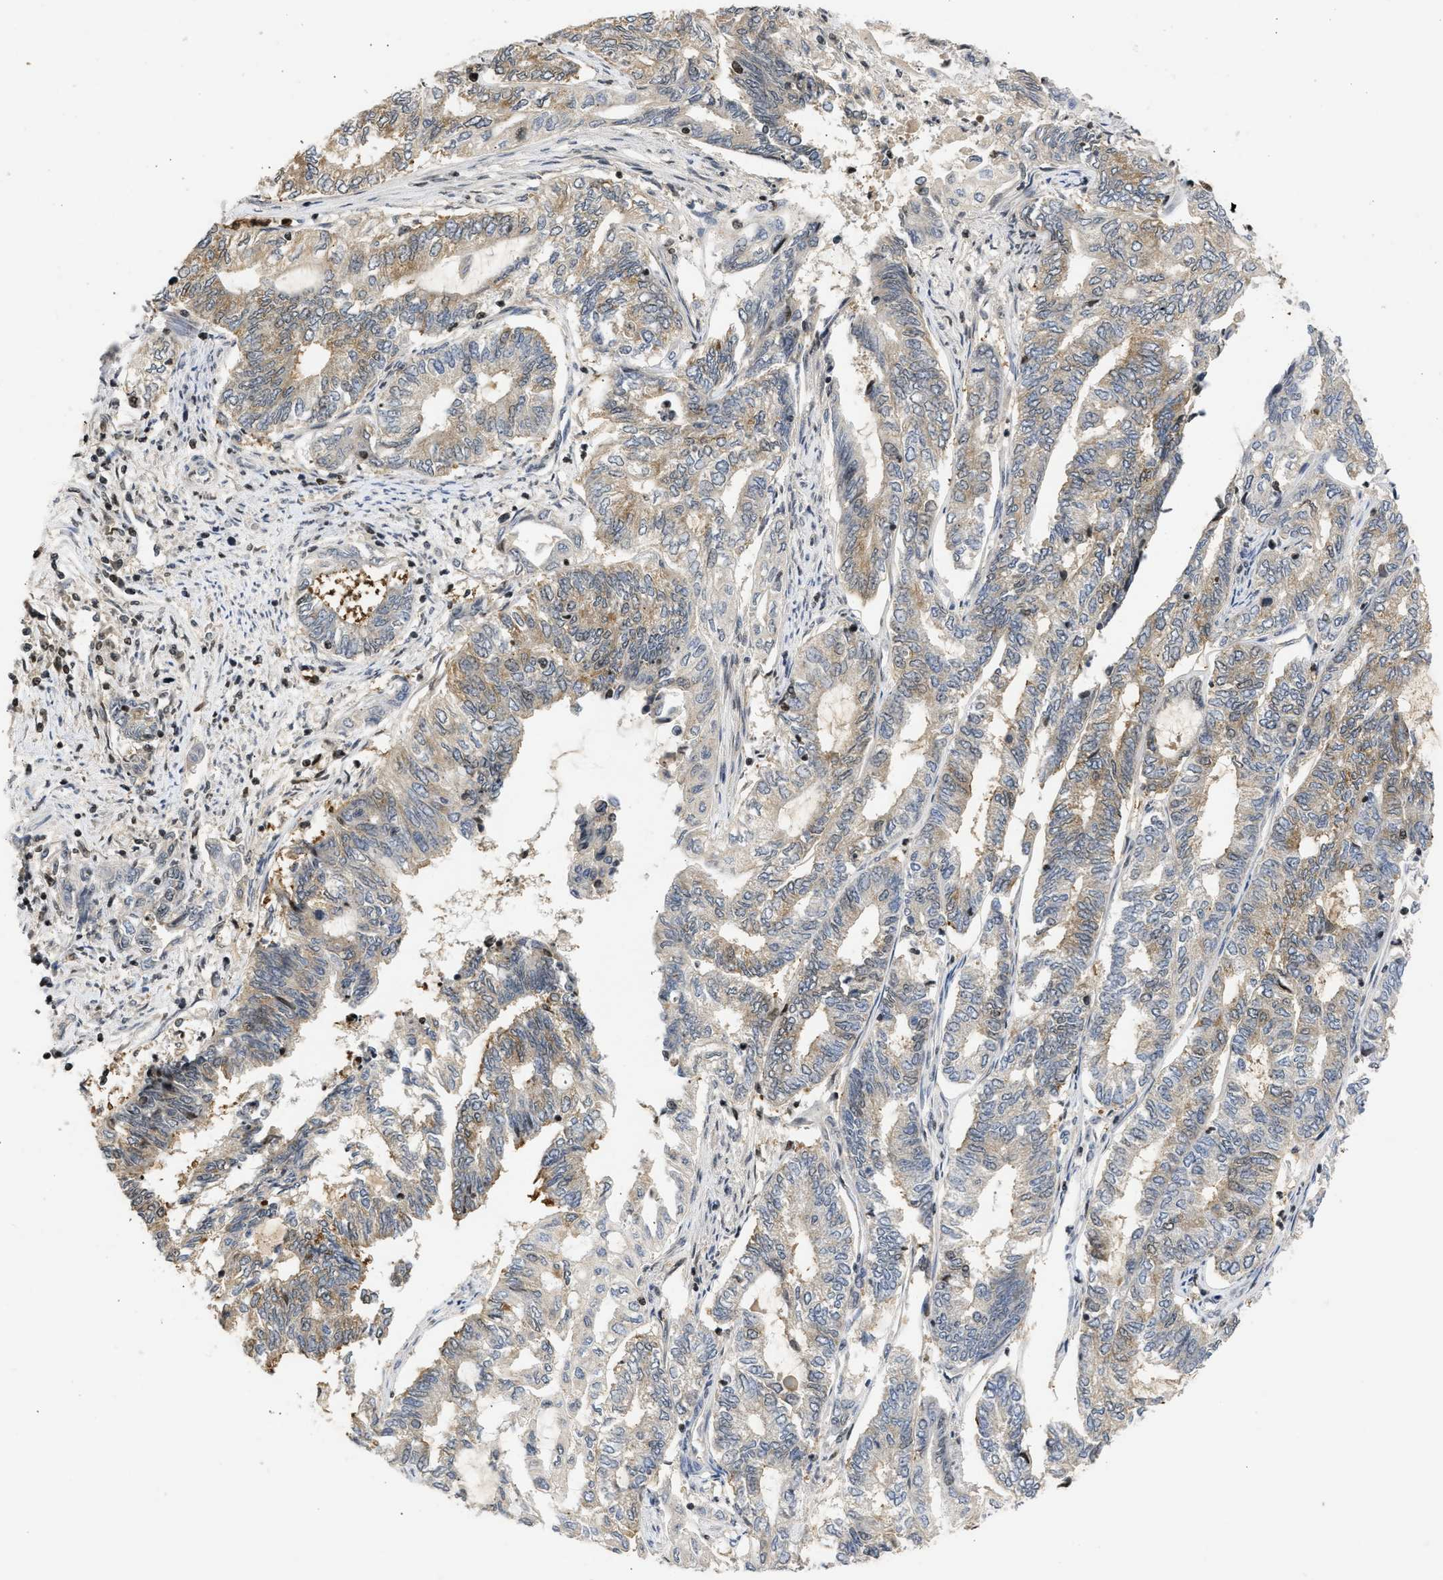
{"staining": {"intensity": "weak", "quantity": "25%-75%", "location": "cytoplasmic/membranous"}, "tissue": "endometrial cancer", "cell_type": "Tumor cells", "image_type": "cancer", "snomed": [{"axis": "morphology", "description": "Adenocarcinoma, NOS"}, {"axis": "topography", "description": "Uterus"}, {"axis": "topography", "description": "Endometrium"}], "caption": "Immunohistochemical staining of endometrial cancer (adenocarcinoma) demonstrates low levels of weak cytoplasmic/membranous expression in about 25%-75% of tumor cells. The staining is performed using DAB (3,3'-diaminobenzidine) brown chromogen to label protein expression. The nuclei are counter-stained blue using hematoxylin.", "gene": "ENSG00000142539", "patient": {"sex": "female", "age": 70}}